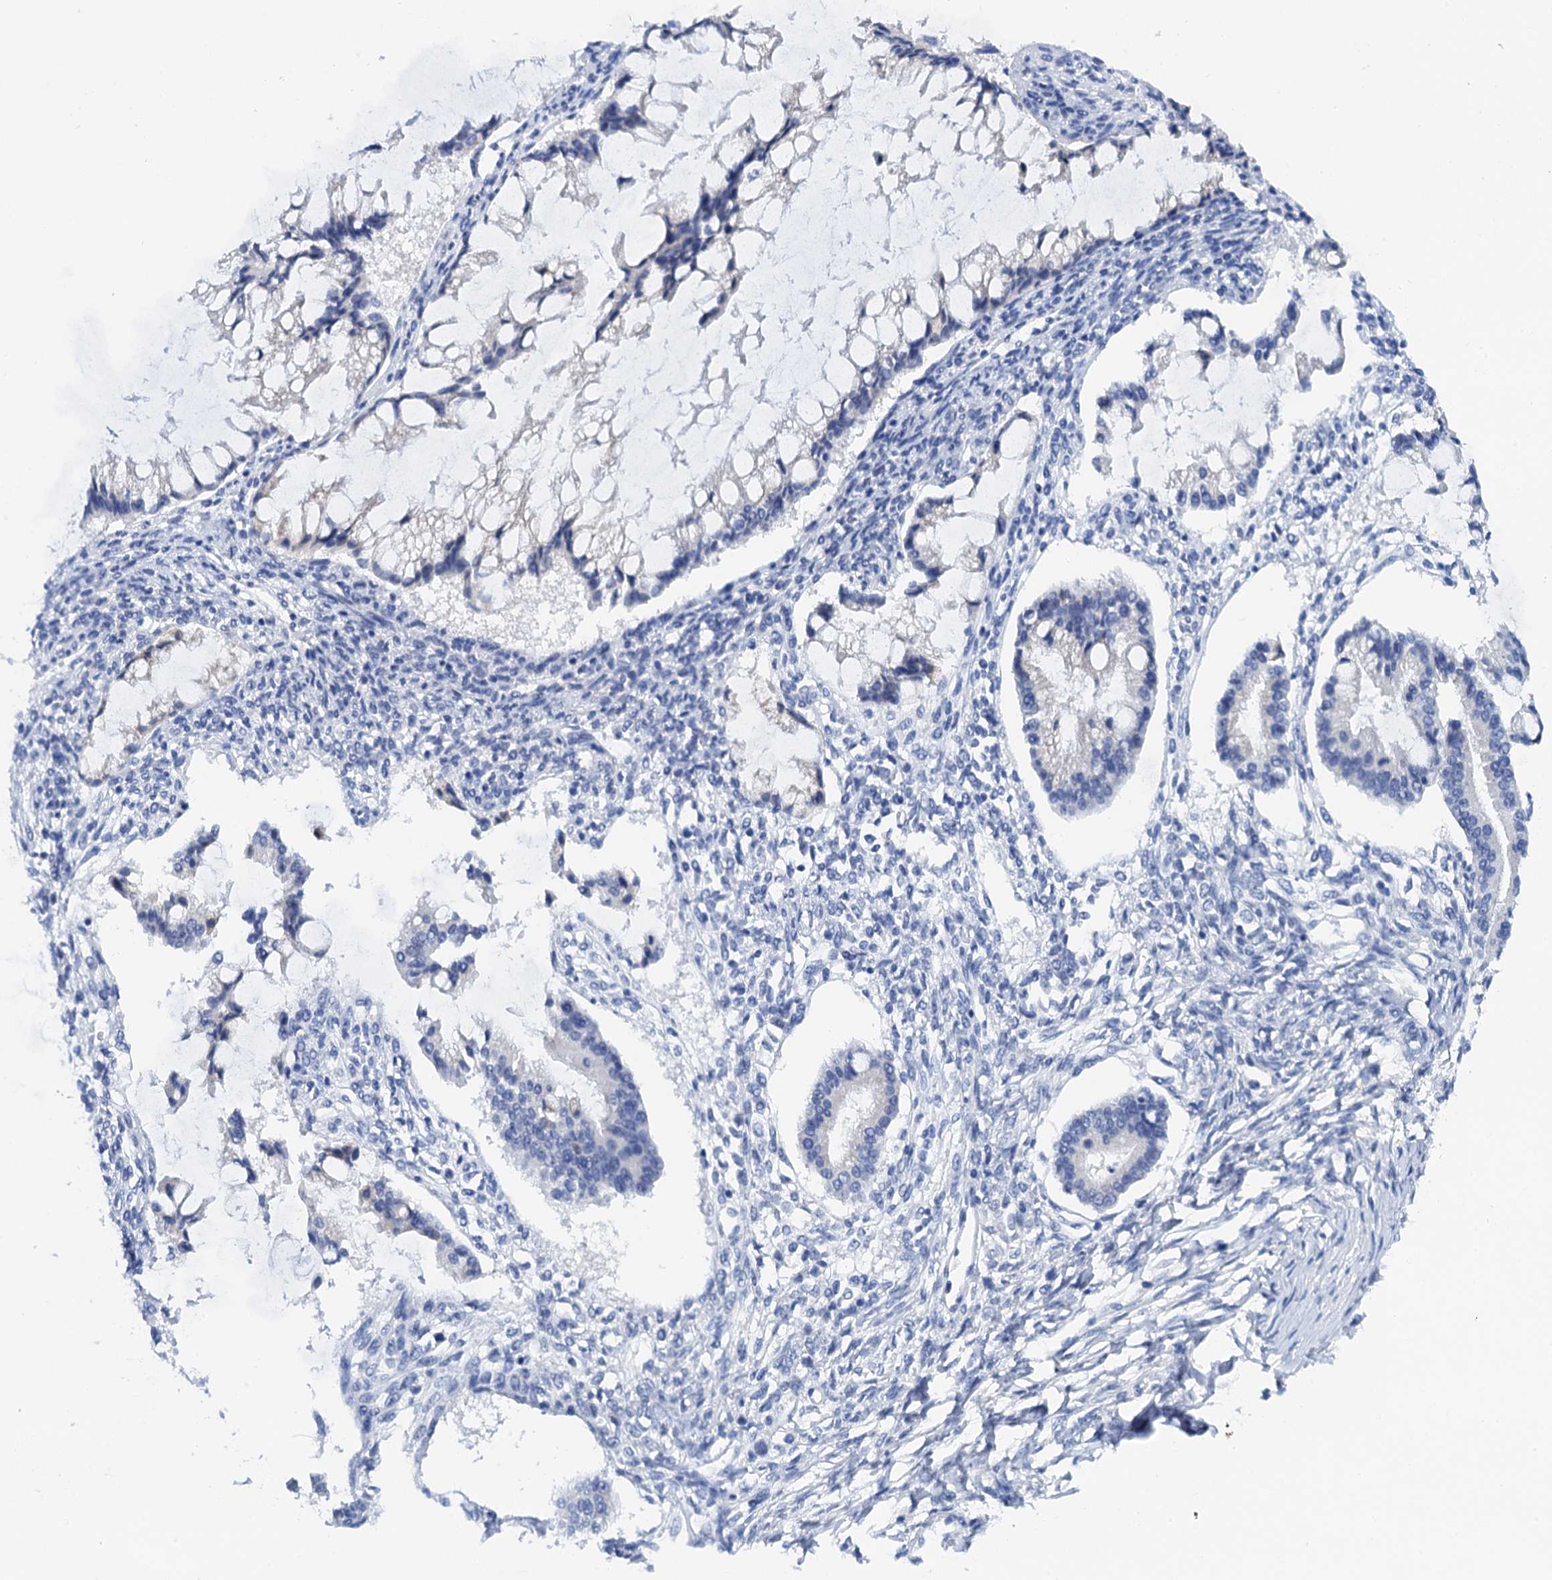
{"staining": {"intensity": "negative", "quantity": "none", "location": "none"}, "tissue": "ovarian cancer", "cell_type": "Tumor cells", "image_type": "cancer", "snomed": [{"axis": "morphology", "description": "Cystadenocarcinoma, mucinous, NOS"}, {"axis": "topography", "description": "Ovary"}], "caption": "There is no significant positivity in tumor cells of ovarian cancer (mucinous cystadenocarcinoma).", "gene": "LYPD3", "patient": {"sex": "female", "age": 73}}